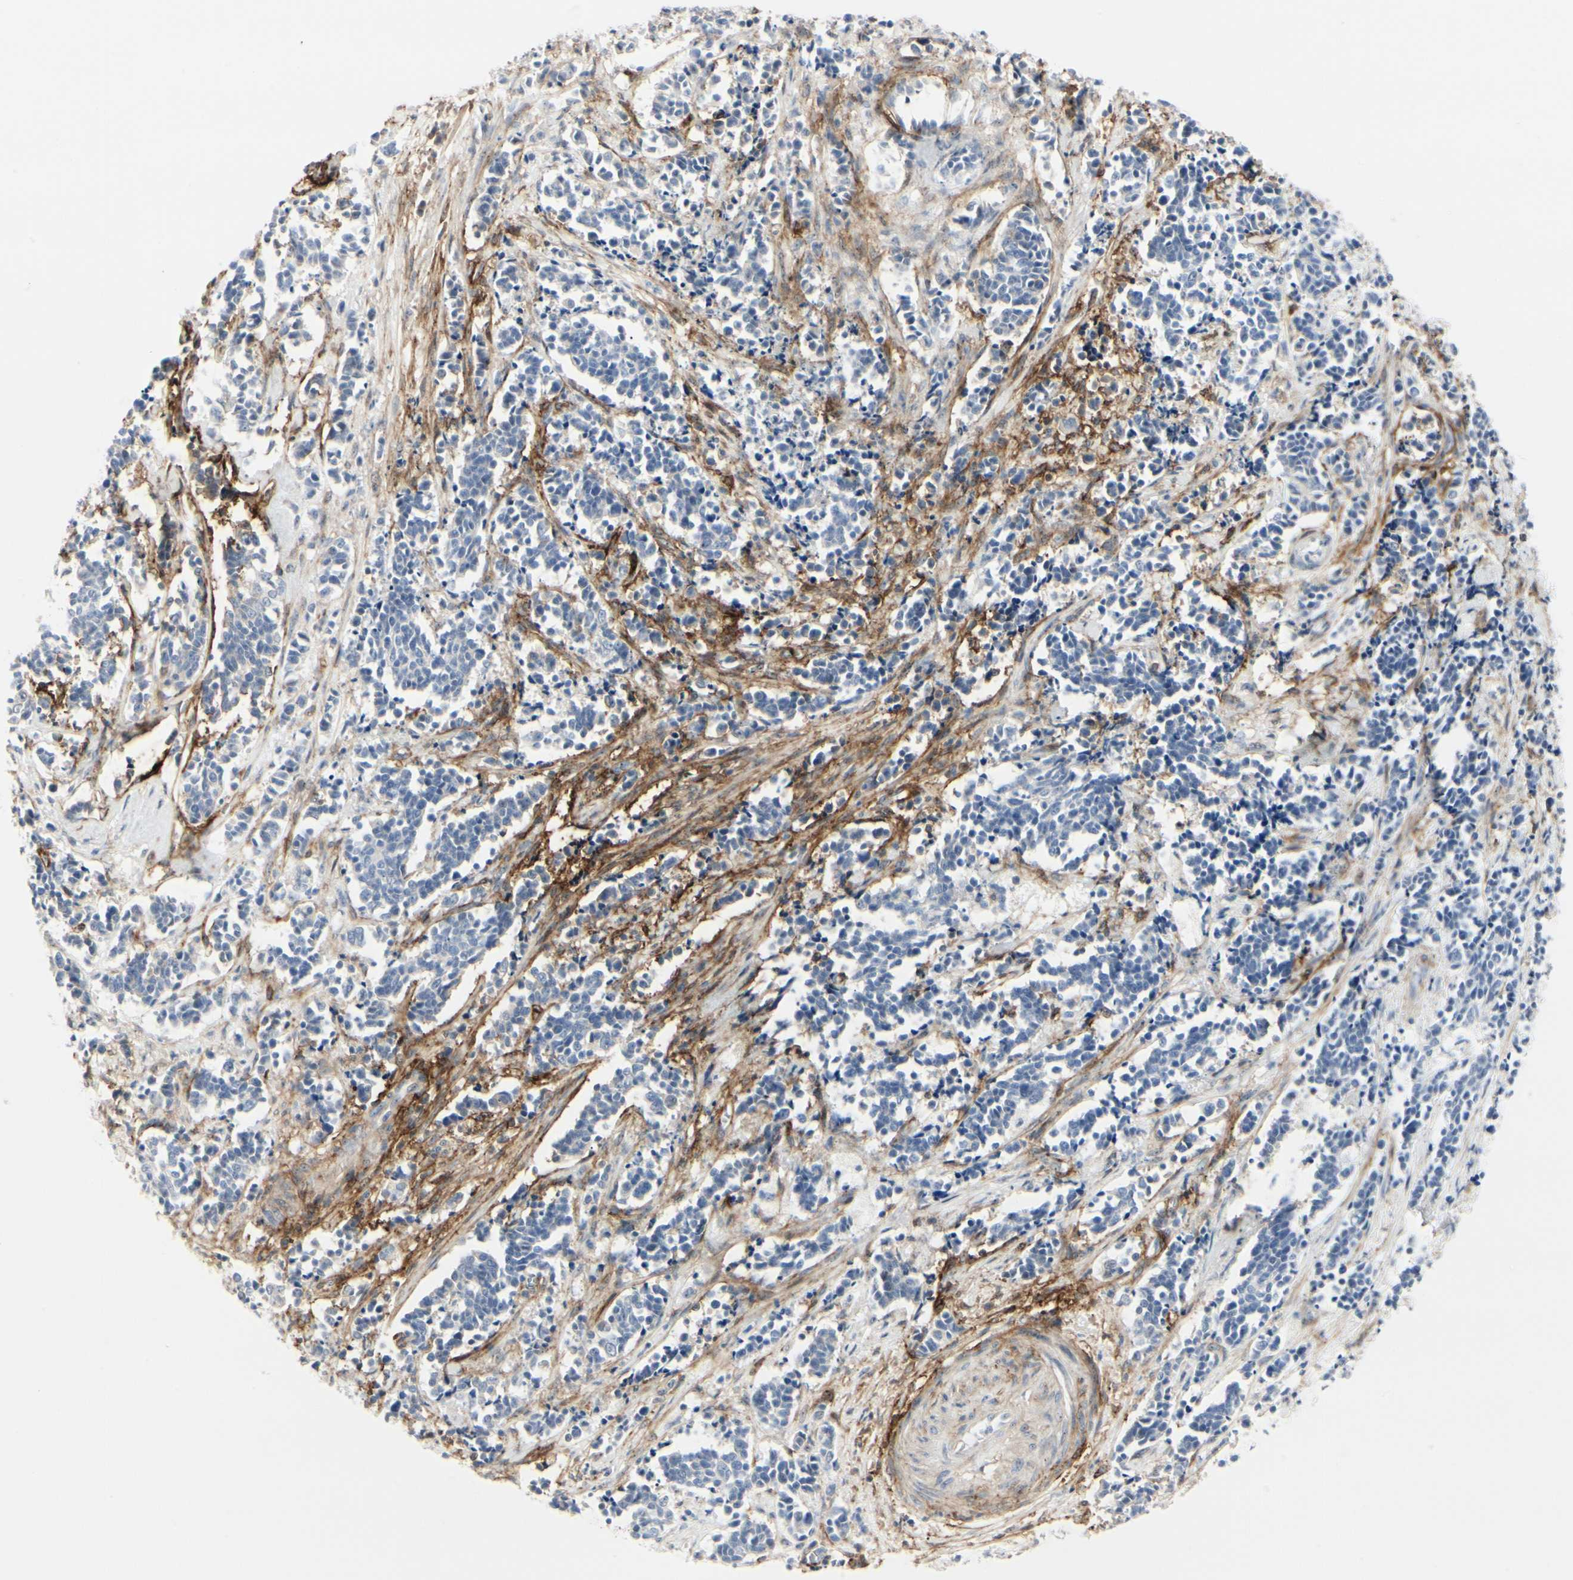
{"staining": {"intensity": "negative", "quantity": "none", "location": "none"}, "tissue": "cervical cancer", "cell_type": "Tumor cells", "image_type": "cancer", "snomed": [{"axis": "morphology", "description": "Squamous cell carcinoma, NOS"}, {"axis": "topography", "description": "Cervix"}], "caption": "Image shows no protein staining in tumor cells of cervical cancer tissue.", "gene": "GGT5", "patient": {"sex": "female", "age": 35}}